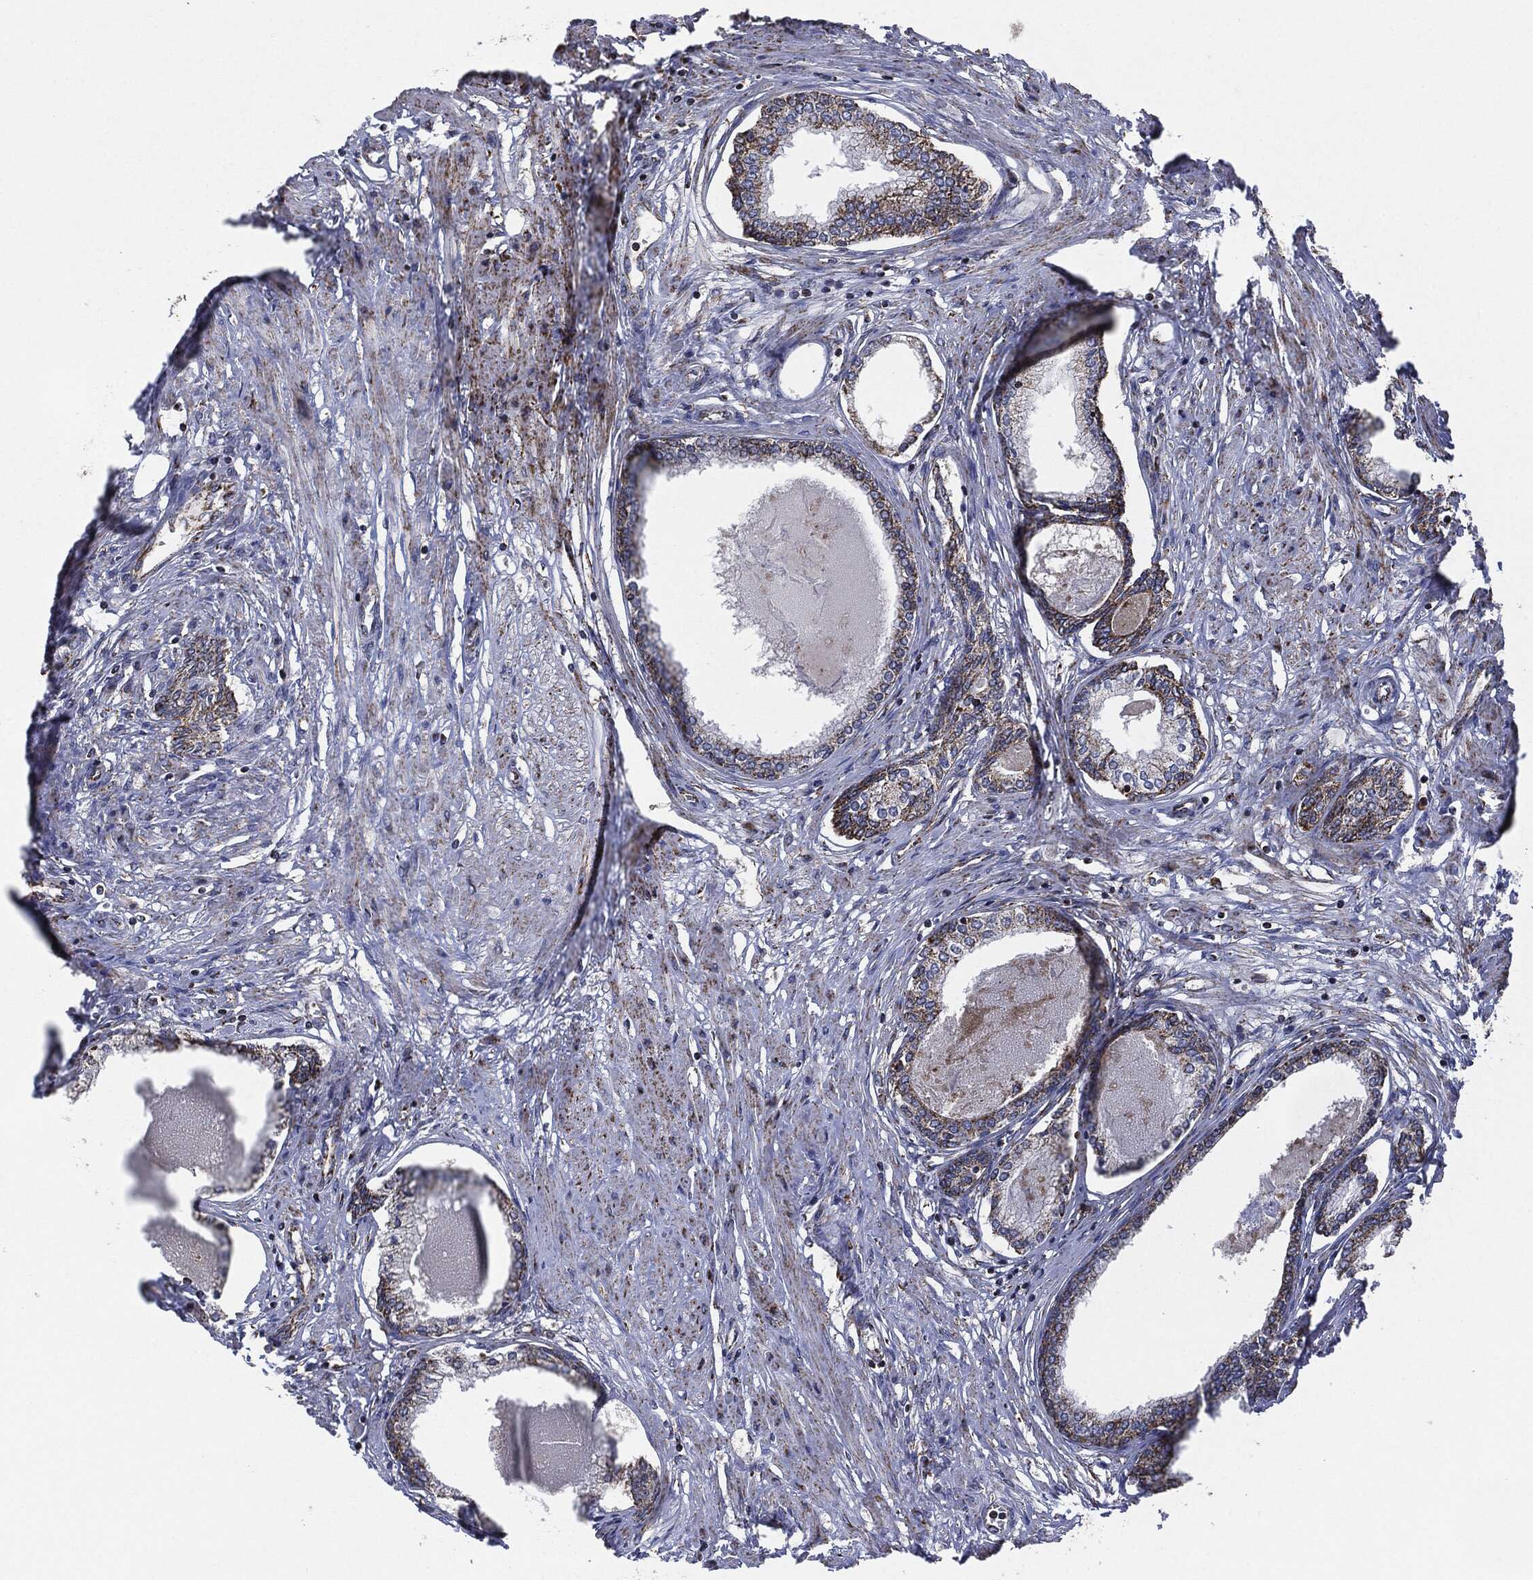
{"staining": {"intensity": "moderate", "quantity": ">75%", "location": "cytoplasmic/membranous"}, "tissue": "prostate cancer", "cell_type": "Tumor cells", "image_type": "cancer", "snomed": [{"axis": "morphology", "description": "Adenocarcinoma, Low grade"}, {"axis": "topography", "description": "Prostate and seminal vesicle, NOS"}], "caption": "DAB (3,3'-diaminobenzidine) immunohistochemical staining of adenocarcinoma (low-grade) (prostate) demonstrates moderate cytoplasmic/membranous protein positivity in approximately >75% of tumor cells. (brown staining indicates protein expression, while blue staining denotes nuclei).", "gene": "NDUFV2", "patient": {"sex": "male", "age": 61}}